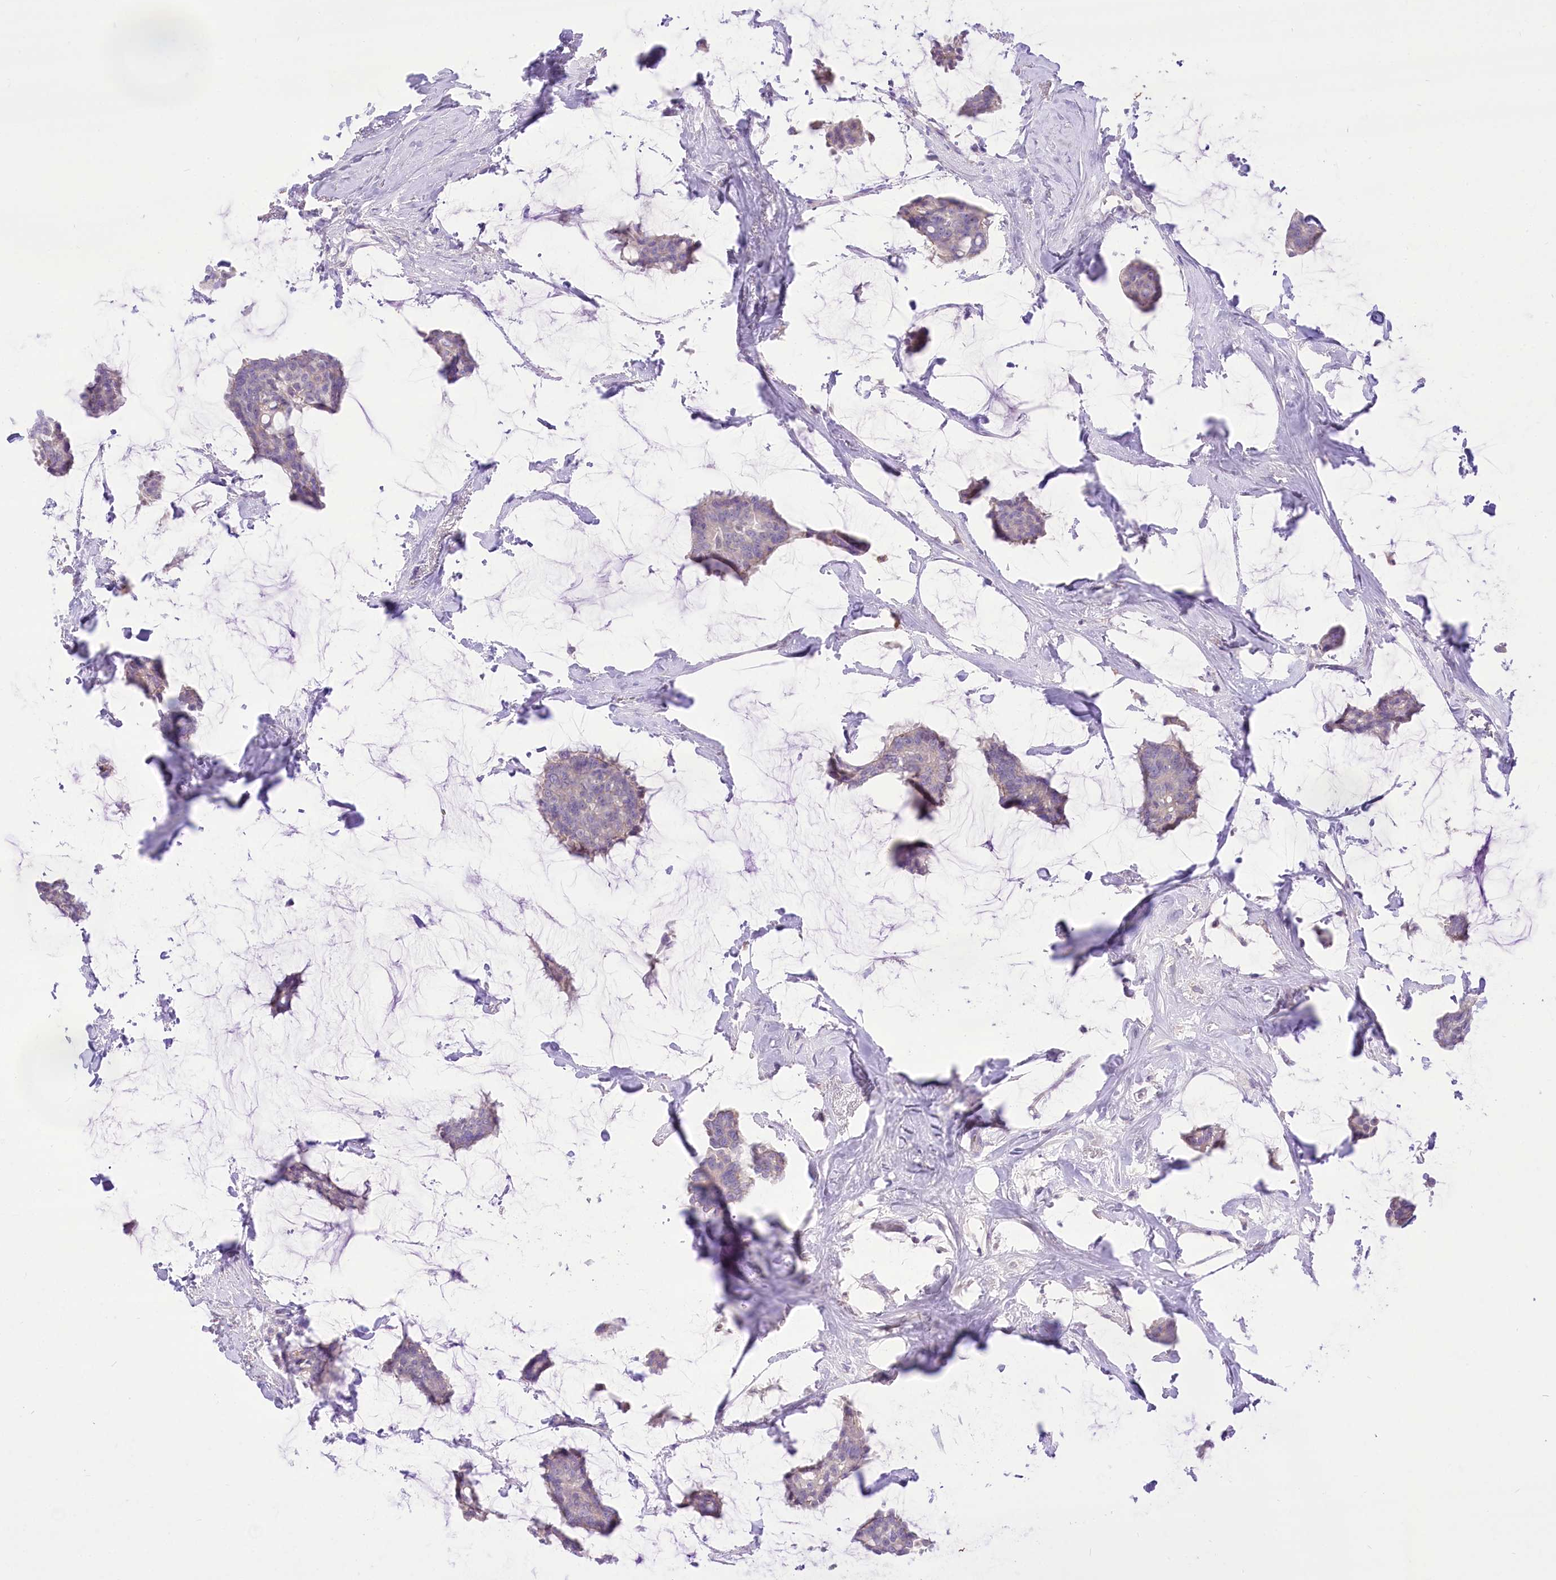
{"staining": {"intensity": "negative", "quantity": "none", "location": "none"}, "tissue": "breast cancer", "cell_type": "Tumor cells", "image_type": "cancer", "snomed": [{"axis": "morphology", "description": "Duct carcinoma"}, {"axis": "topography", "description": "Breast"}], "caption": "Immunohistochemistry micrograph of human breast cancer (infiltrating ductal carcinoma) stained for a protein (brown), which exhibits no staining in tumor cells.", "gene": "HELT", "patient": {"sex": "female", "age": 93}}